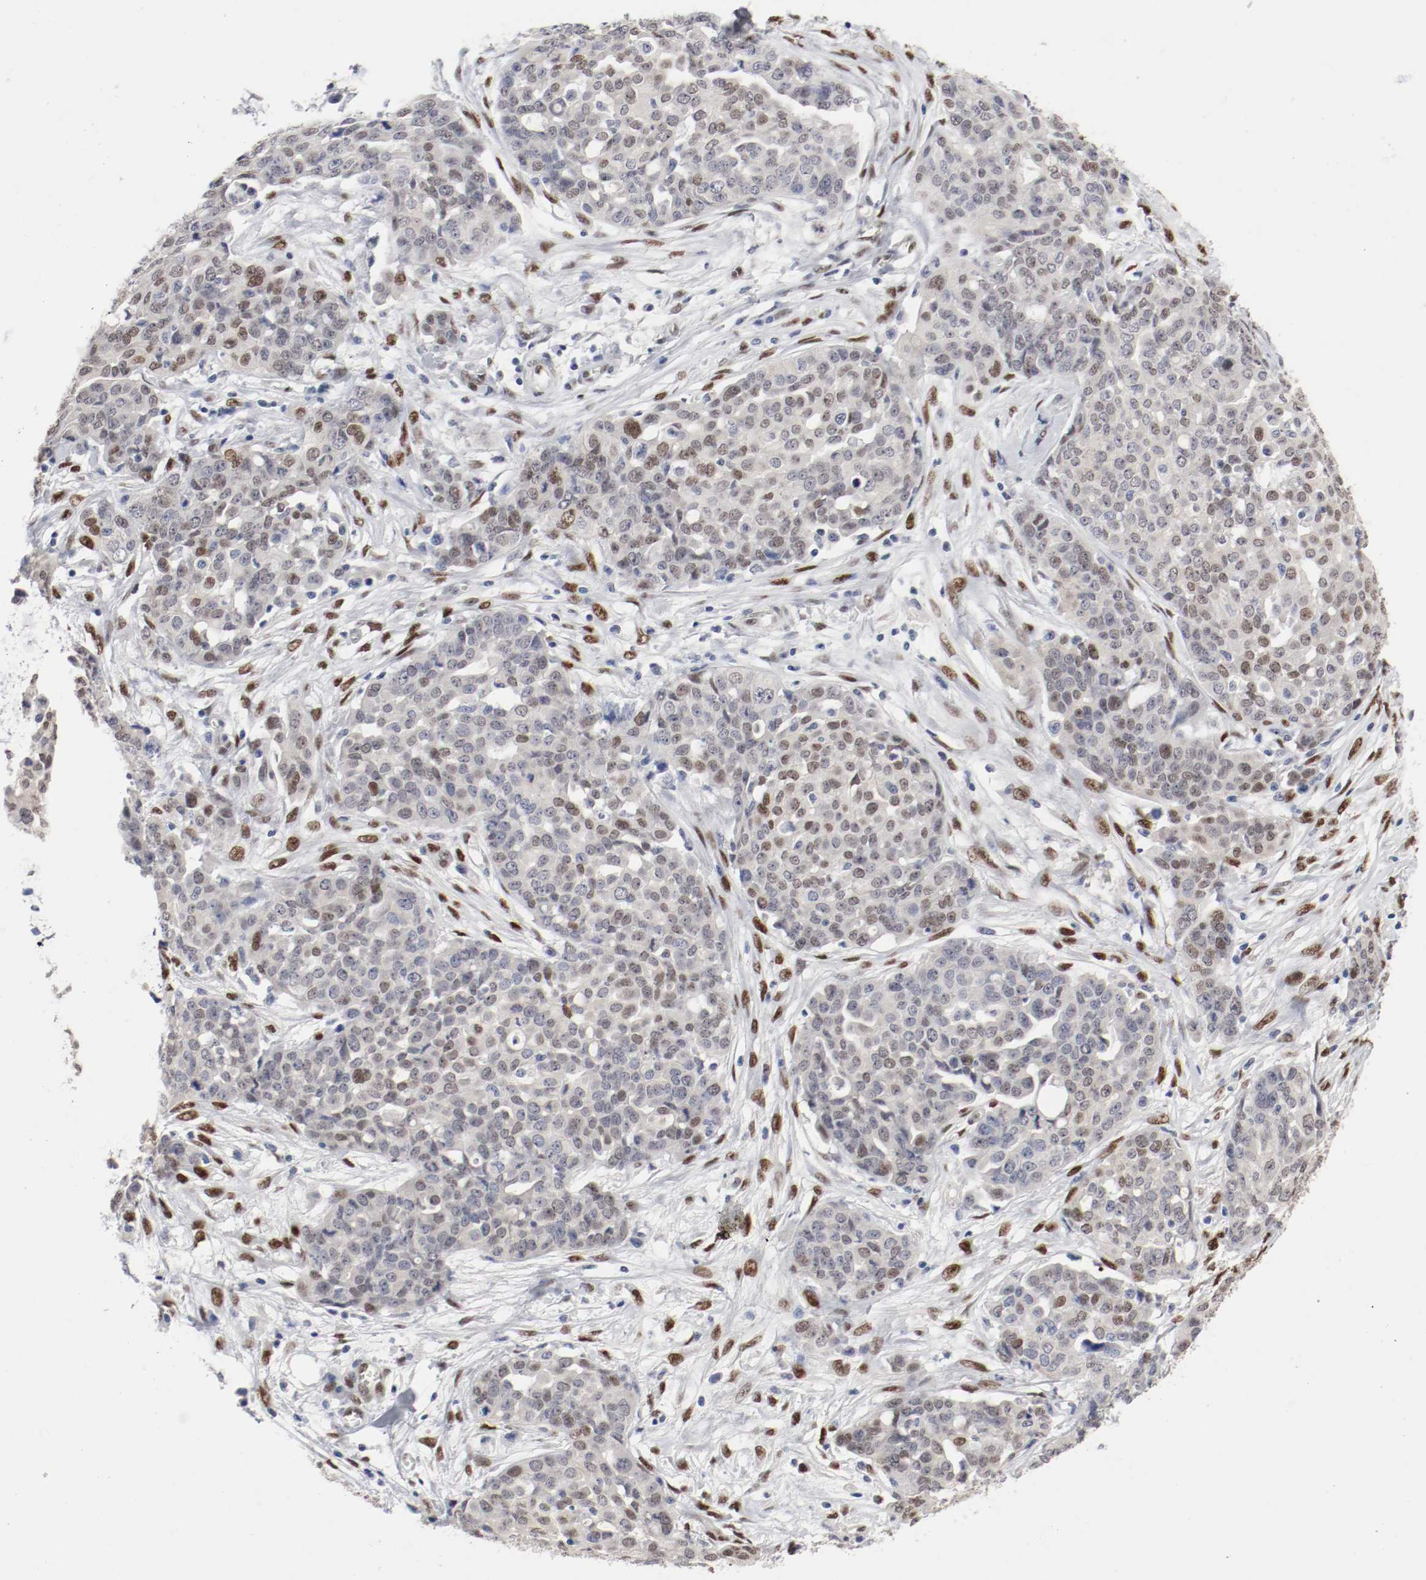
{"staining": {"intensity": "moderate", "quantity": "<25%", "location": "nuclear"}, "tissue": "ovarian cancer", "cell_type": "Tumor cells", "image_type": "cancer", "snomed": [{"axis": "morphology", "description": "Cystadenocarcinoma, serous, NOS"}, {"axis": "topography", "description": "Soft tissue"}, {"axis": "topography", "description": "Ovary"}], "caption": "Immunohistochemical staining of ovarian serous cystadenocarcinoma shows moderate nuclear protein expression in about <25% of tumor cells. The protein of interest is stained brown, and the nuclei are stained in blue (DAB (3,3'-diaminobenzidine) IHC with brightfield microscopy, high magnification).", "gene": "FOSL2", "patient": {"sex": "female", "age": 57}}